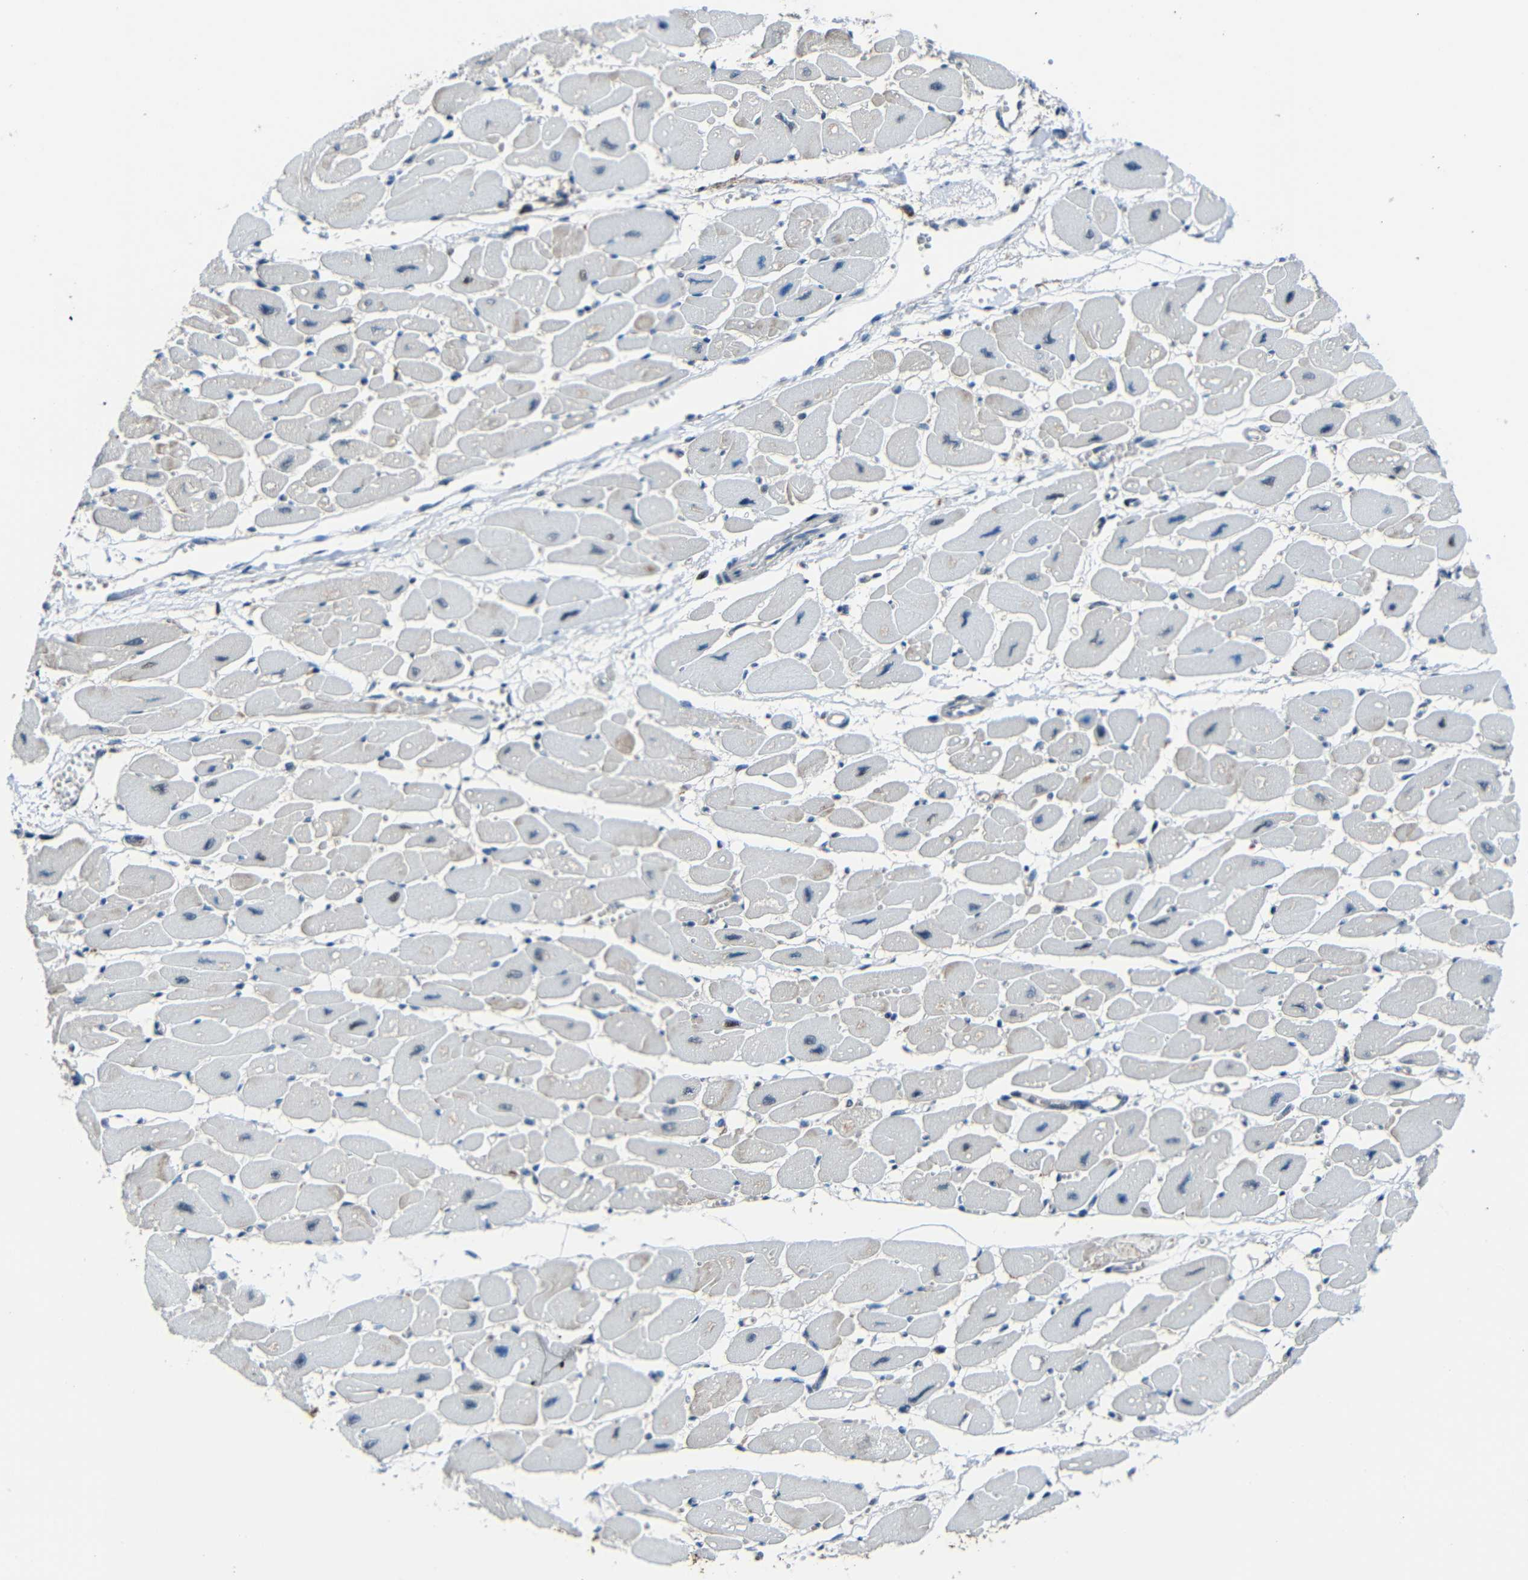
{"staining": {"intensity": "moderate", "quantity": "<25%", "location": "cytoplasmic/membranous"}, "tissue": "heart muscle", "cell_type": "Cardiomyocytes", "image_type": "normal", "snomed": [{"axis": "morphology", "description": "Normal tissue, NOS"}, {"axis": "topography", "description": "Heart"}], "caption": "Immunohistochemistry (IHC) of normal heart muscle reveals low levels of moderate cytoplasmic/membranous positivity in about <25% of cardiomyocytes. (DAB = brown stain, brightfield microscopy at high magnification).", "gene": "DNAJC5", "patient": {"sex": "female", "age": 54}}